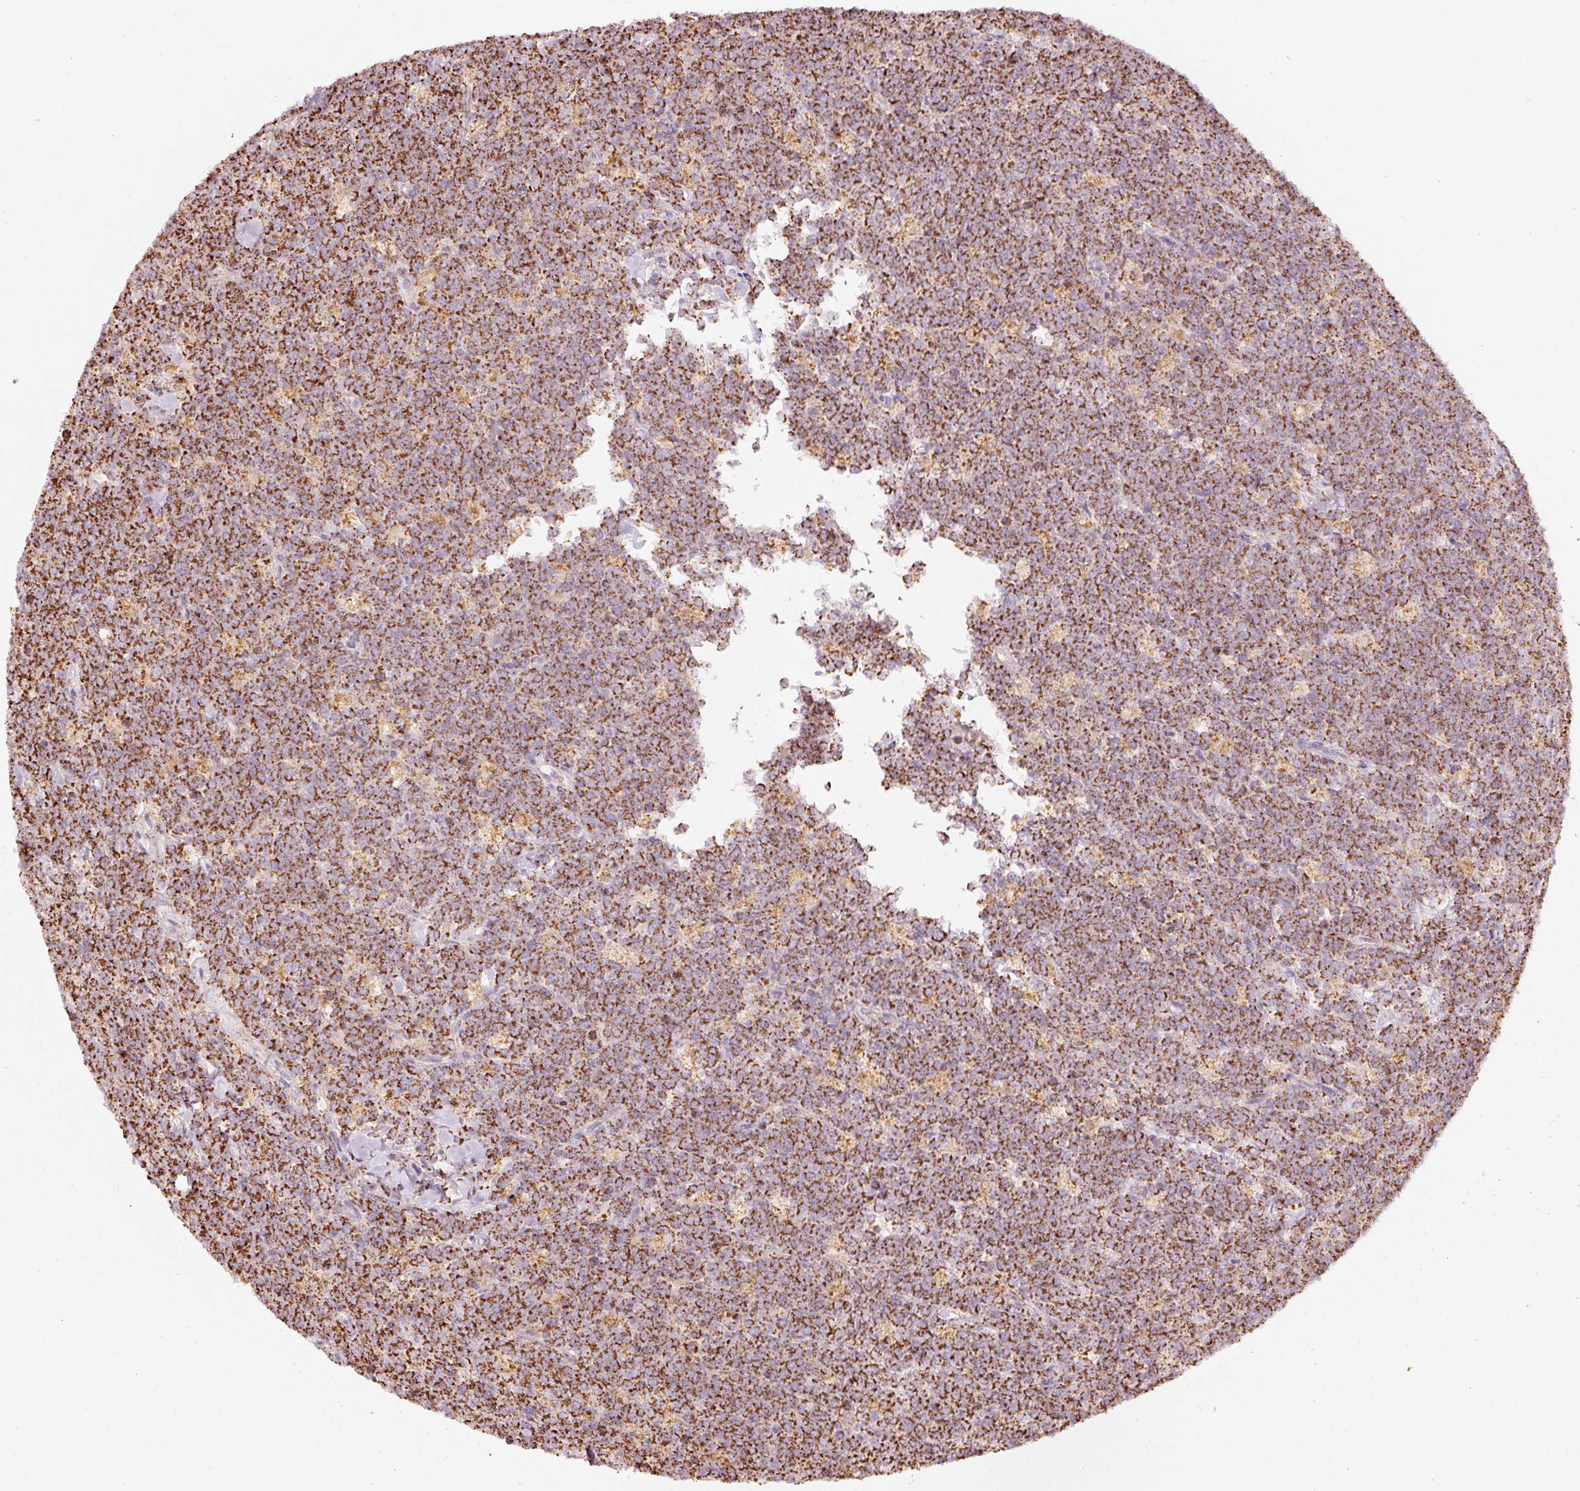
{"staining": {"intensity": "strong", "quantity": ">75%", "location": "cytoplasmic/membranous"}, "tissue": "lymphoma", "cell_type": "Tumor cells", "image_type": "cancer", "snomed": [{"axis": "morphology", "description": "Malignant lymphoma, non-Hodgkin's type, High grade"}, {"axis": "topography", "description": "Small intestine"}], "caption": "Approximately >75% of tumor cells in human lymphoma display strong cytoplasmic/membranous protein expression as visualized by brown immunohistochemical staining.", "gene": "C17orf98", "patient": {"sex": "male", "age": 8}}